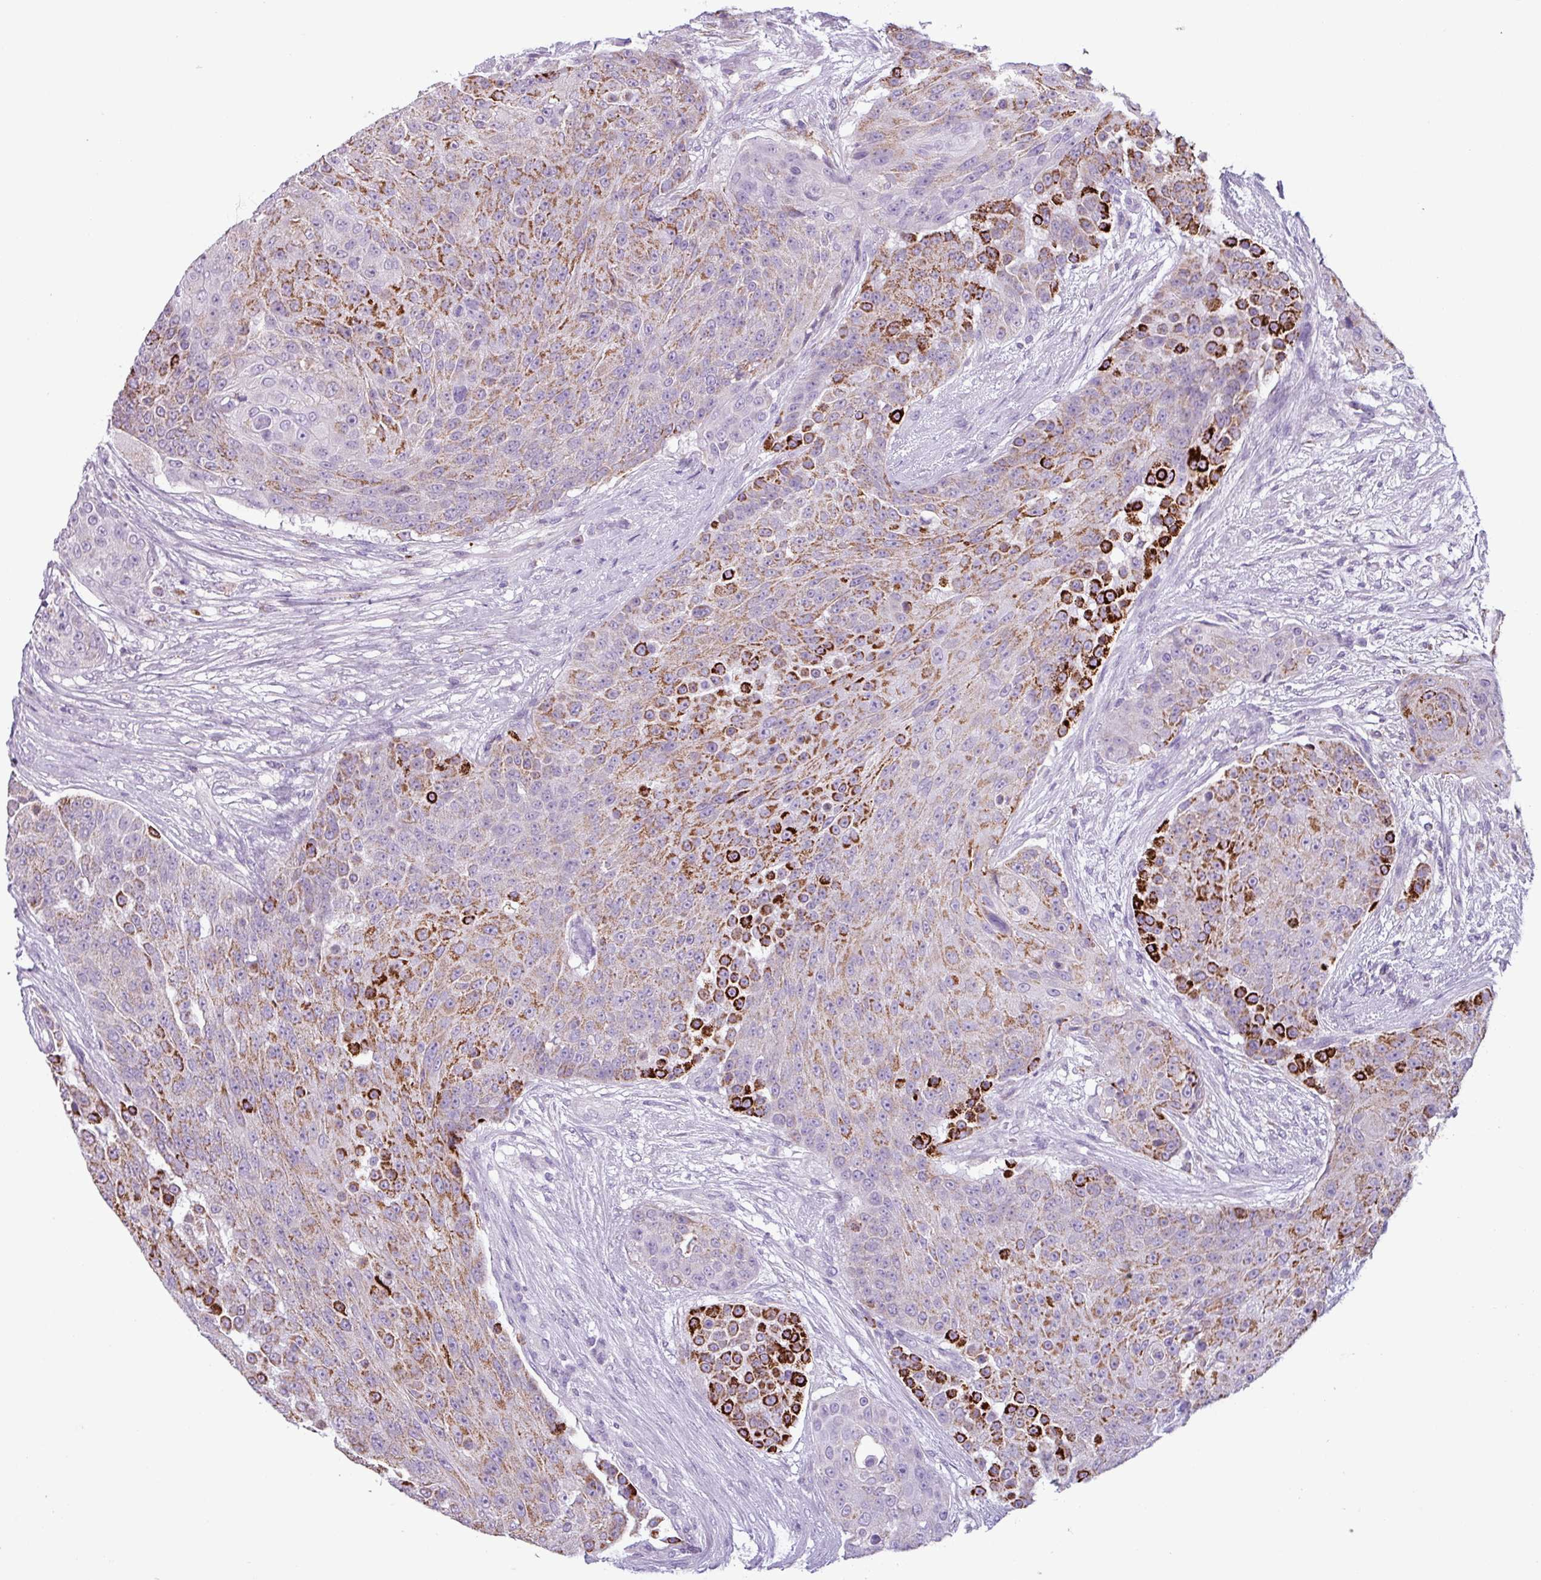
{"staining": {"intensity": "strong", "quantity": "25%-75%", "location": "cytoplasmic/membranous"}, "tissue": "urothelial cancer", "cell_type": "Tumor cells", "image_type": "cancer", "snomed": [{"axis": "morphology", "description": "Urothelial carcinoma, High grade"}, {"axis": "topography", "description": "Urinary bladder"}], "caption": "Immunohistochemical staining of human urothelial cancer reveals high levels of strong cytoplasmic/membranous staining in approximately 25%-75% of tumor cells.", "gene": "ZNF667", "patient": {"sex": "female", "age": 63}}